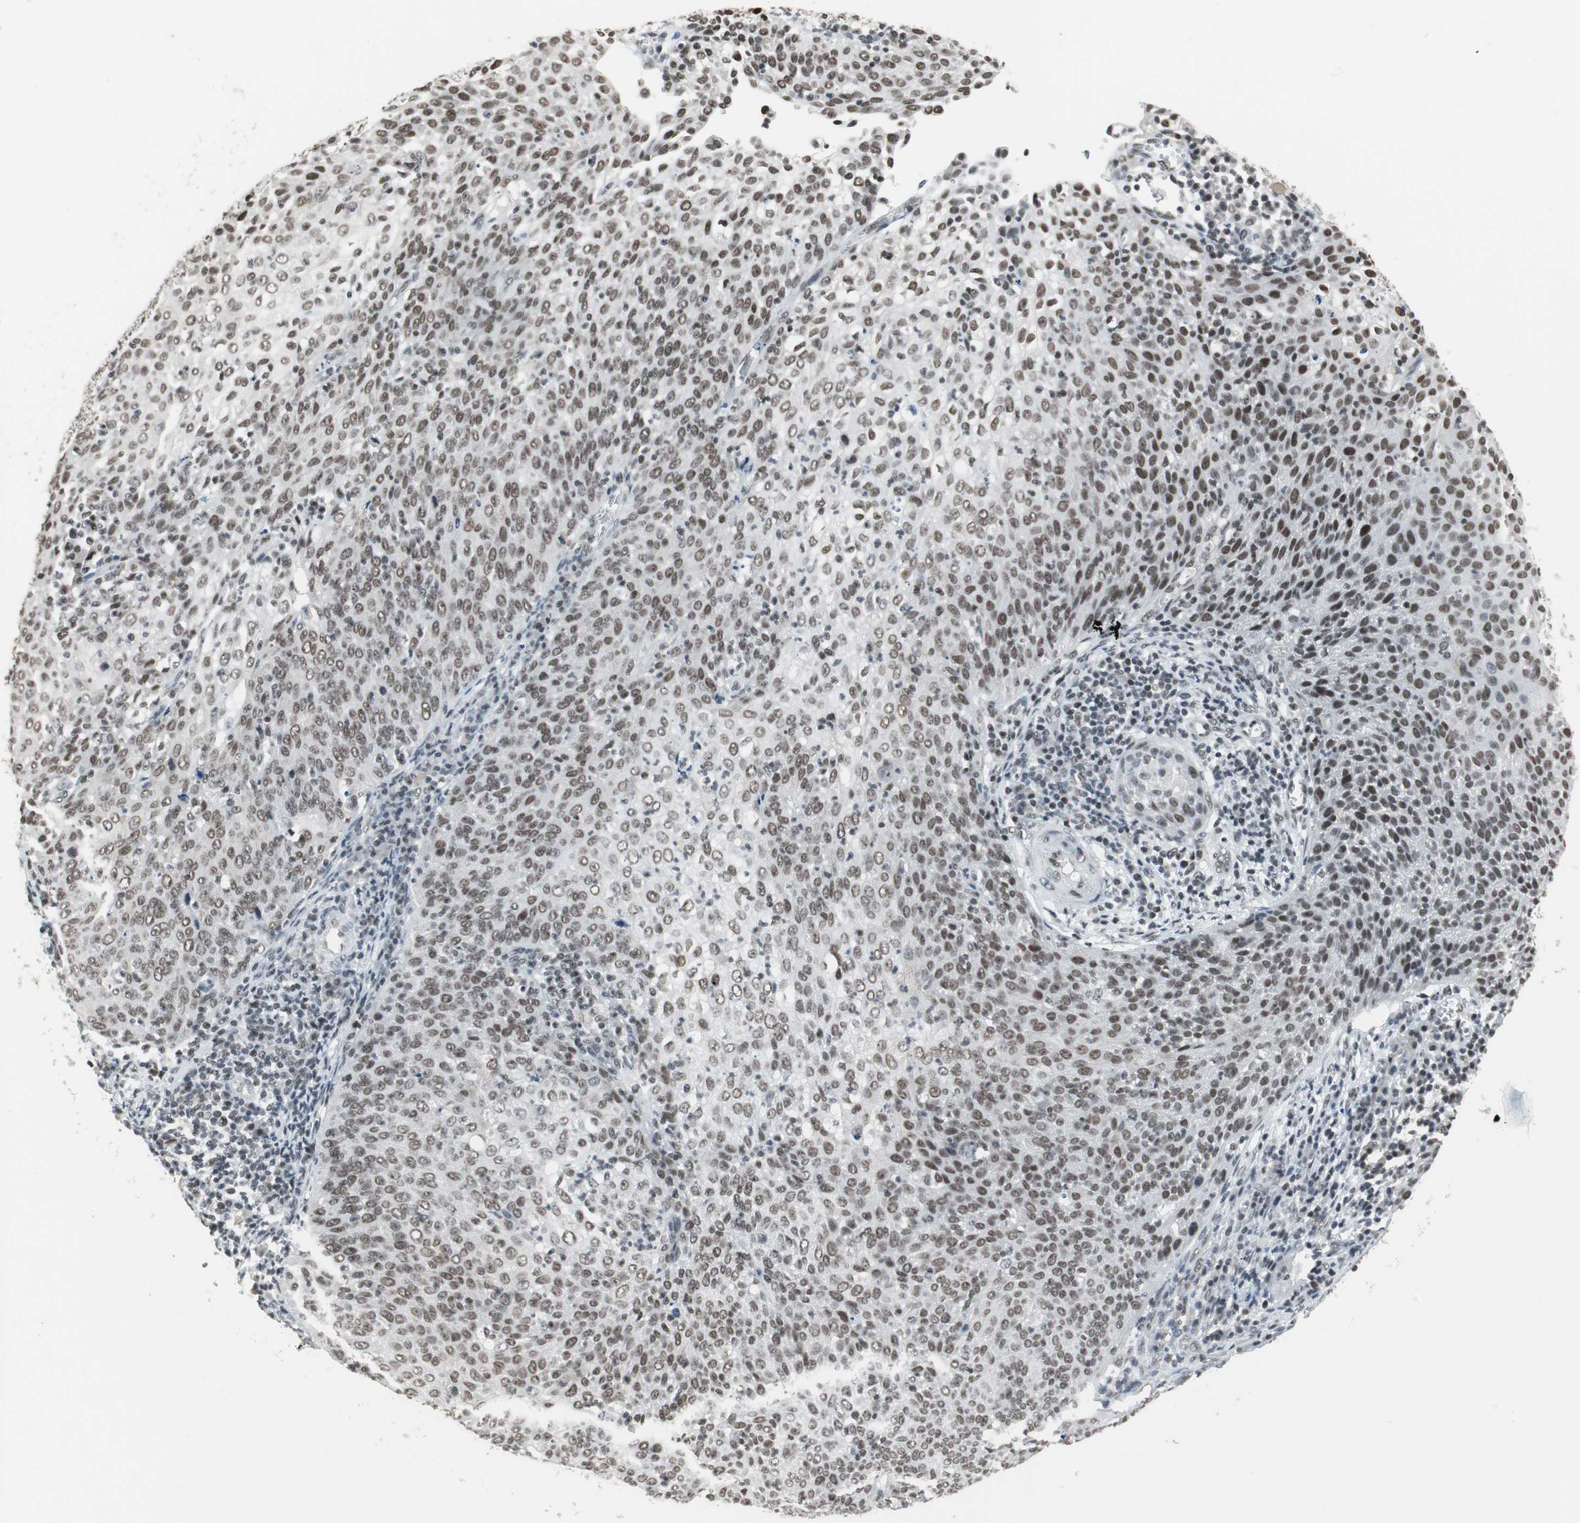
{"staining": {"intensity": "strong", "quantity": ">75%", "location": "nuclear"}, "tissue": "cervical cancer", "cell_type": "Tumor cells", "image_type": "cancer", "snomed": [{"axis": "morphology", "description": "Squamous cell carcinoma, NOS"}, {"axis": "topography", "description": "Cervix"}], "caption": "IHC staining of squamous cell carcinoma (cervical), which exhibits high levels of strong nuclear staining in approximately >75% of tumor cells indicating strong nuclear protein expression. The staining was performed using DAB (3,3'-diaminobenzidine) (brown) for protein detection and nuclei were counterstained in hematoxylin (blue).", "gene": "RTF1", "patient": {"sex": "female", "age": 38}}